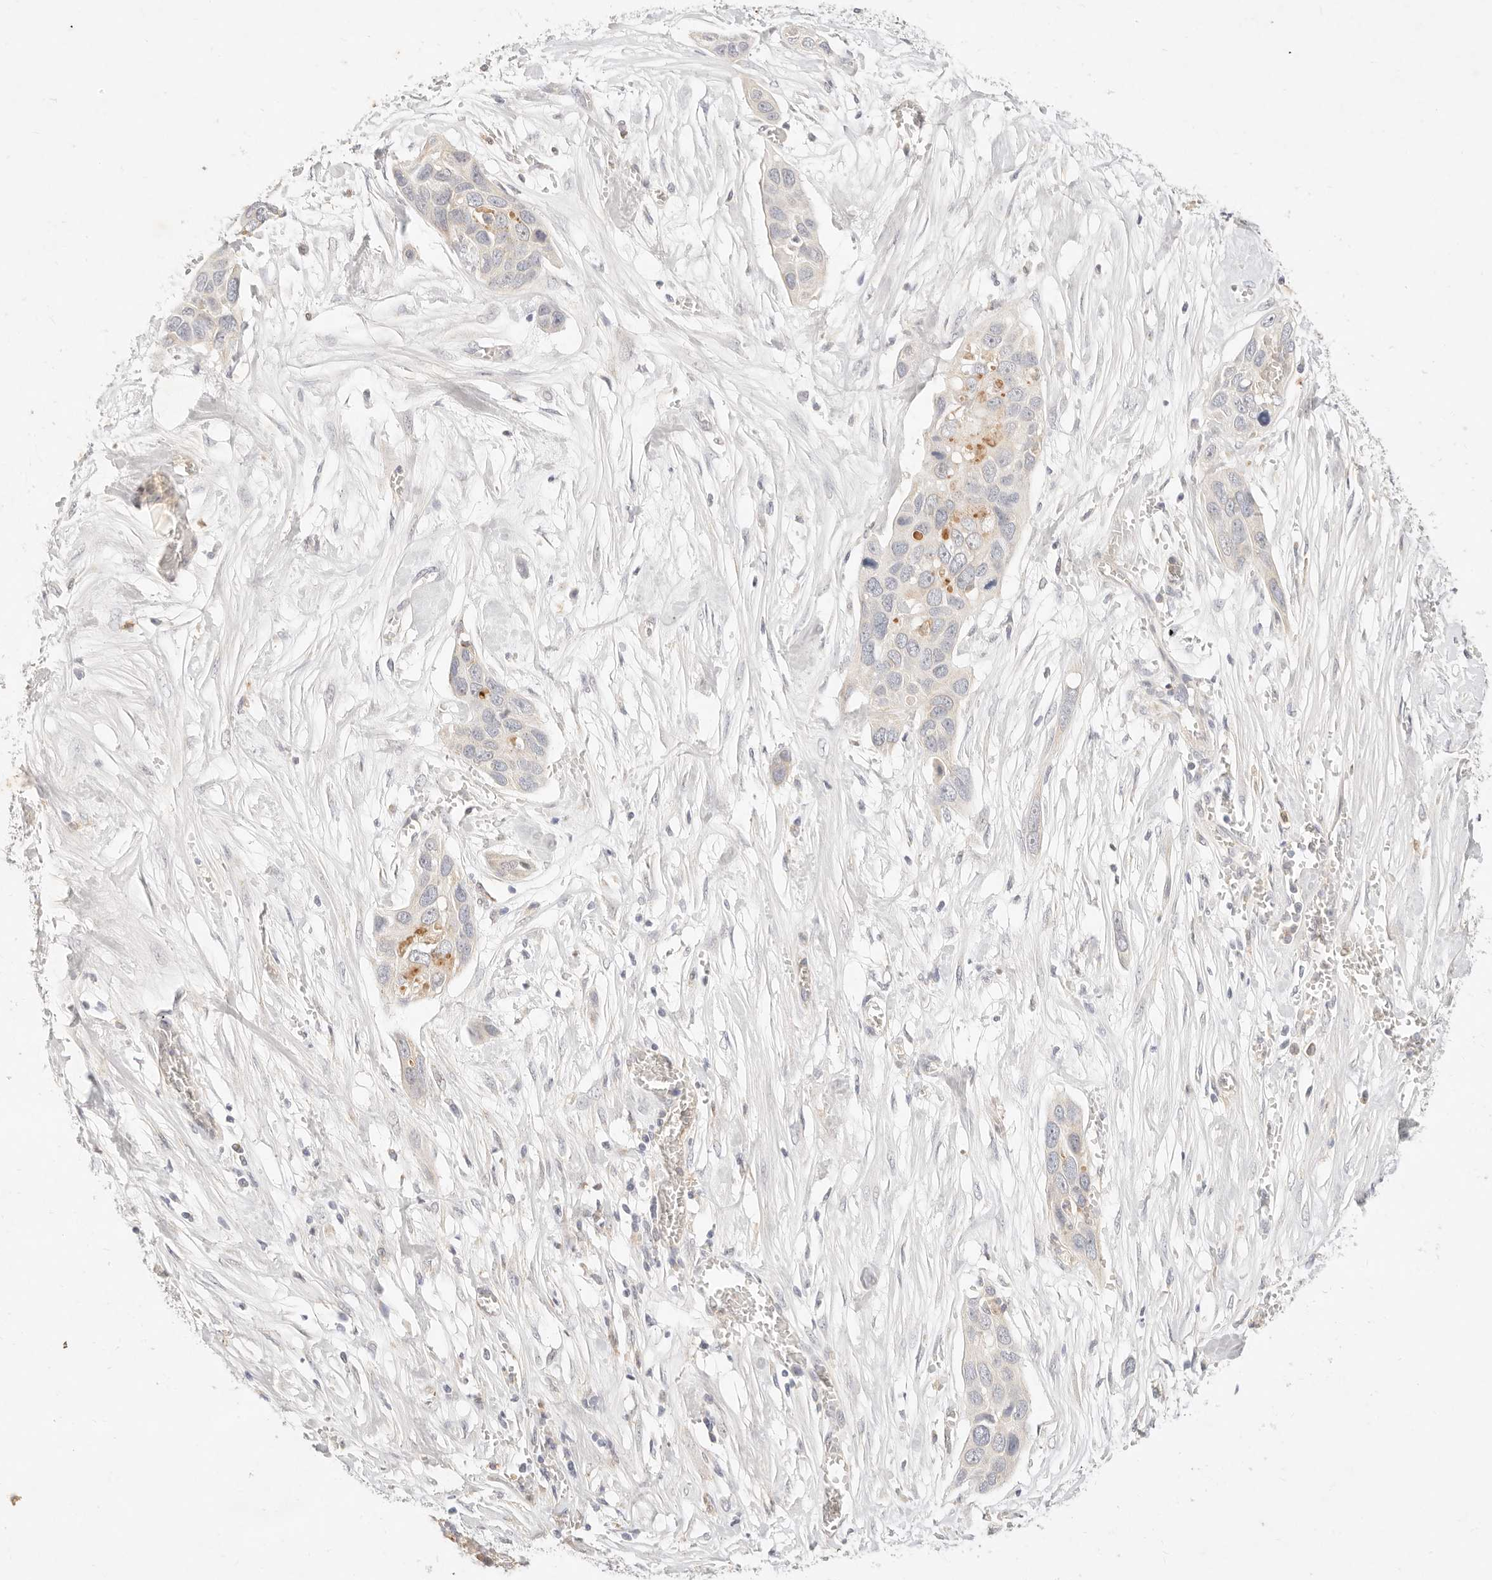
{"staining": {"intensity": "negative", "quantity": "none", "location": "none"}, "tissue": "pancreatic cancer", "cell_type": "Tumor cells", "image_type": "cancer", "snomed": [{"axis": "morphology", "description": "Adenocarcinoma, NOS"}, {"axis": "topography", "description": "Pancreas"}], "caption": "Tumor cells are negative for protein expression in human pancreatic cancer (adenocarcinoma).", "gene": "ACOX1", "patient": {"sex": "female", "age": 60}}